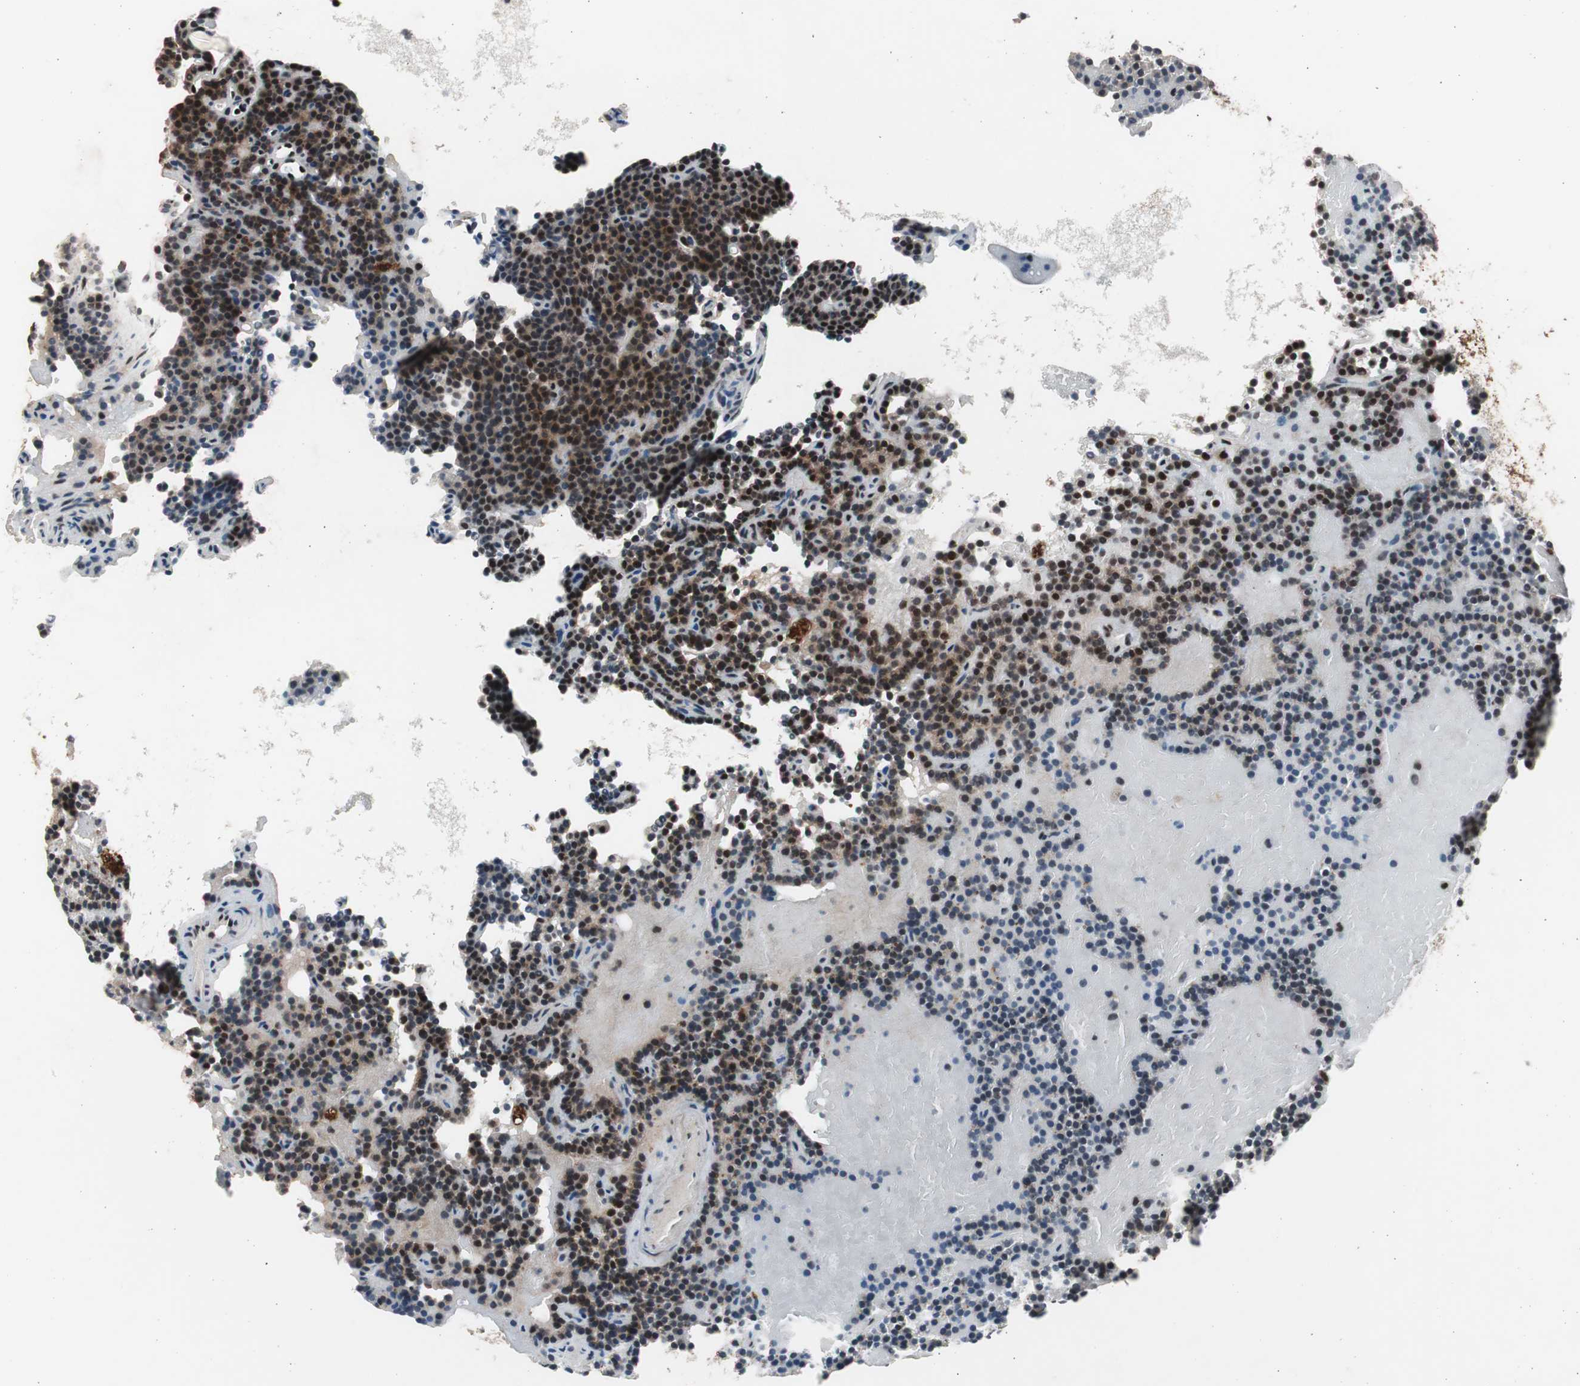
{"staining": {"intensity": "moderate", "quantity": ">75%", "location": "cytoplasmic/membranous,nuclear"}, "tissue": "parathyroid gland", "cell_type": "Glandular cells", "image_type": "normal", "snomed": [{"axis": "morphology", "description": "Normal tissue, NOS"}, {"axis": "topography", "description": "Parathyroid gland"}], "caption": "Parathyroid gland was stained to show a protein in brown. There is medium levels of moderate cytoplasmic/membranous,nuclear staining in approximately >75% of glandular cells. The protein of interest is shown in brown color, while the nuclei are stained blue.", "gene": "RPA1", "patient": {"sex": "male", "age": 66}}